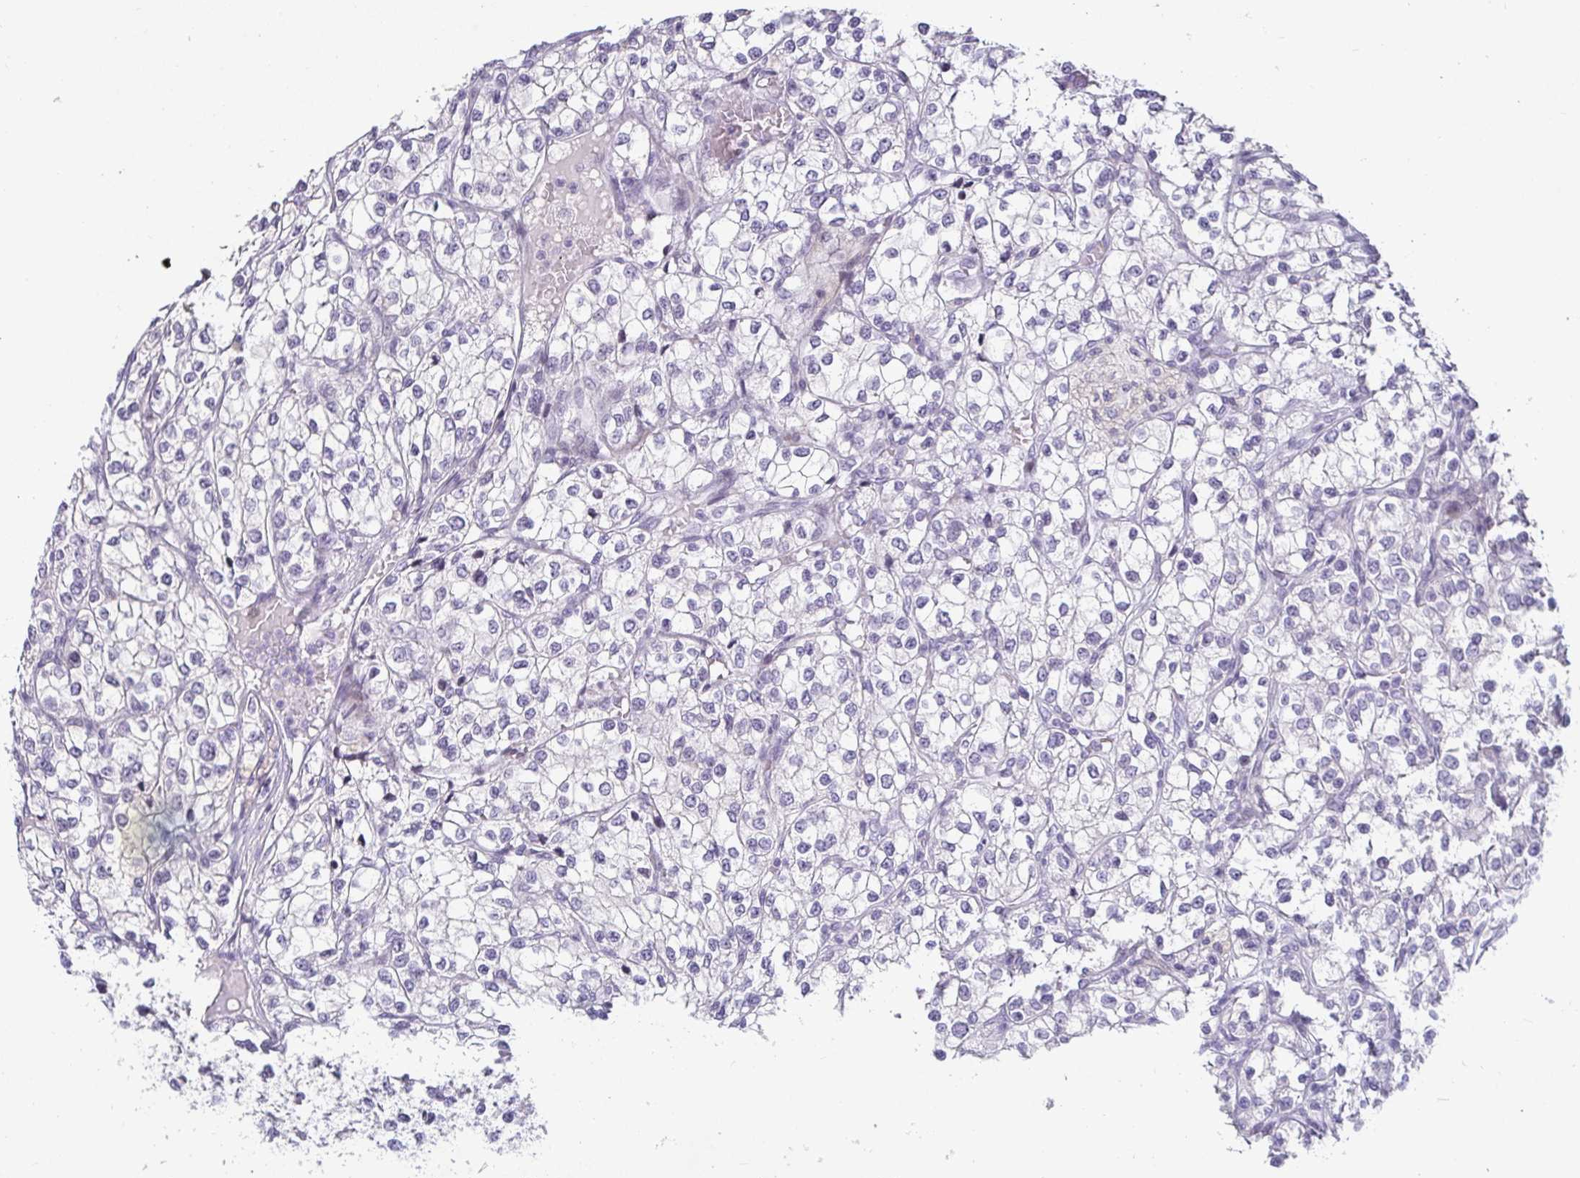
{"staining": {"intensity": "negative", "quantity": "none", "location": "none"}, "tissue": "renal cancer", "cell_type": "Tumor cells", "image_type": "cancer", "snomed": [{"axis": "morphology", "description": "Adenocarcinoma, NOS"}, {"axis": "topography", "description": "Kidney"}], "caption": "Immunohistochemical staining of renal cancer exhibits no significant expression in tumor cells.", "gene": "CR2", "patient": {"sex": "male", "age": 80}}